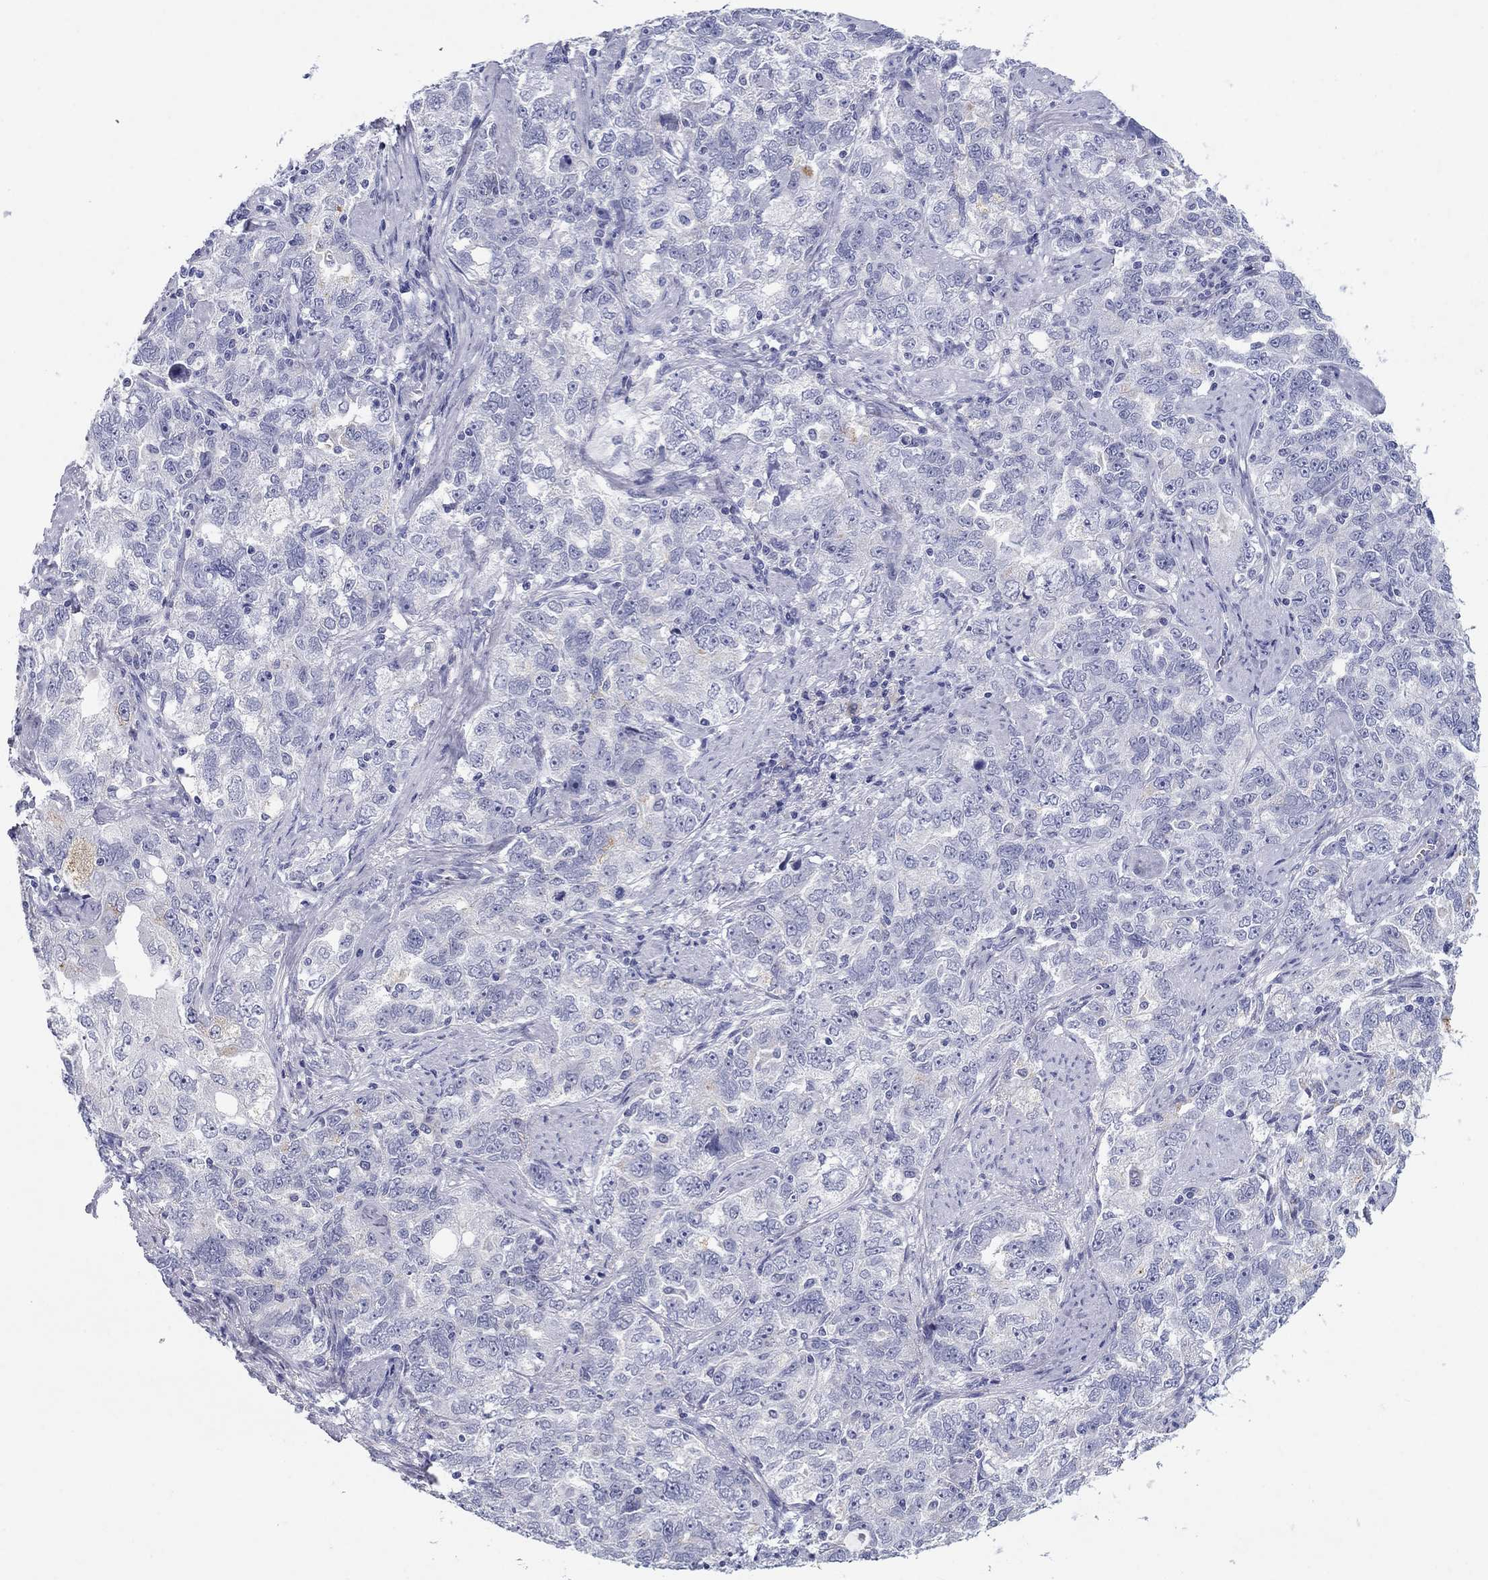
{"staining": {"intensity": "negative", "quantity": "none", "location": "none"}, "tissue": "ovarian cancer", "cell_type": "Tumor cells", "image_type": "cancer", "snomed": [{"axis": "morphology", "description": "Cystadenocarcinoma, serous, NOS"}, {"axis": "topography", "description": "Ovary"}], "caption": "Human ovarian cancer stained for a protein using immunohistochemistry displays no positivity in tumor cells.", "gene": "TCFL5", "patient": {"sex": "female", "age": 51}}